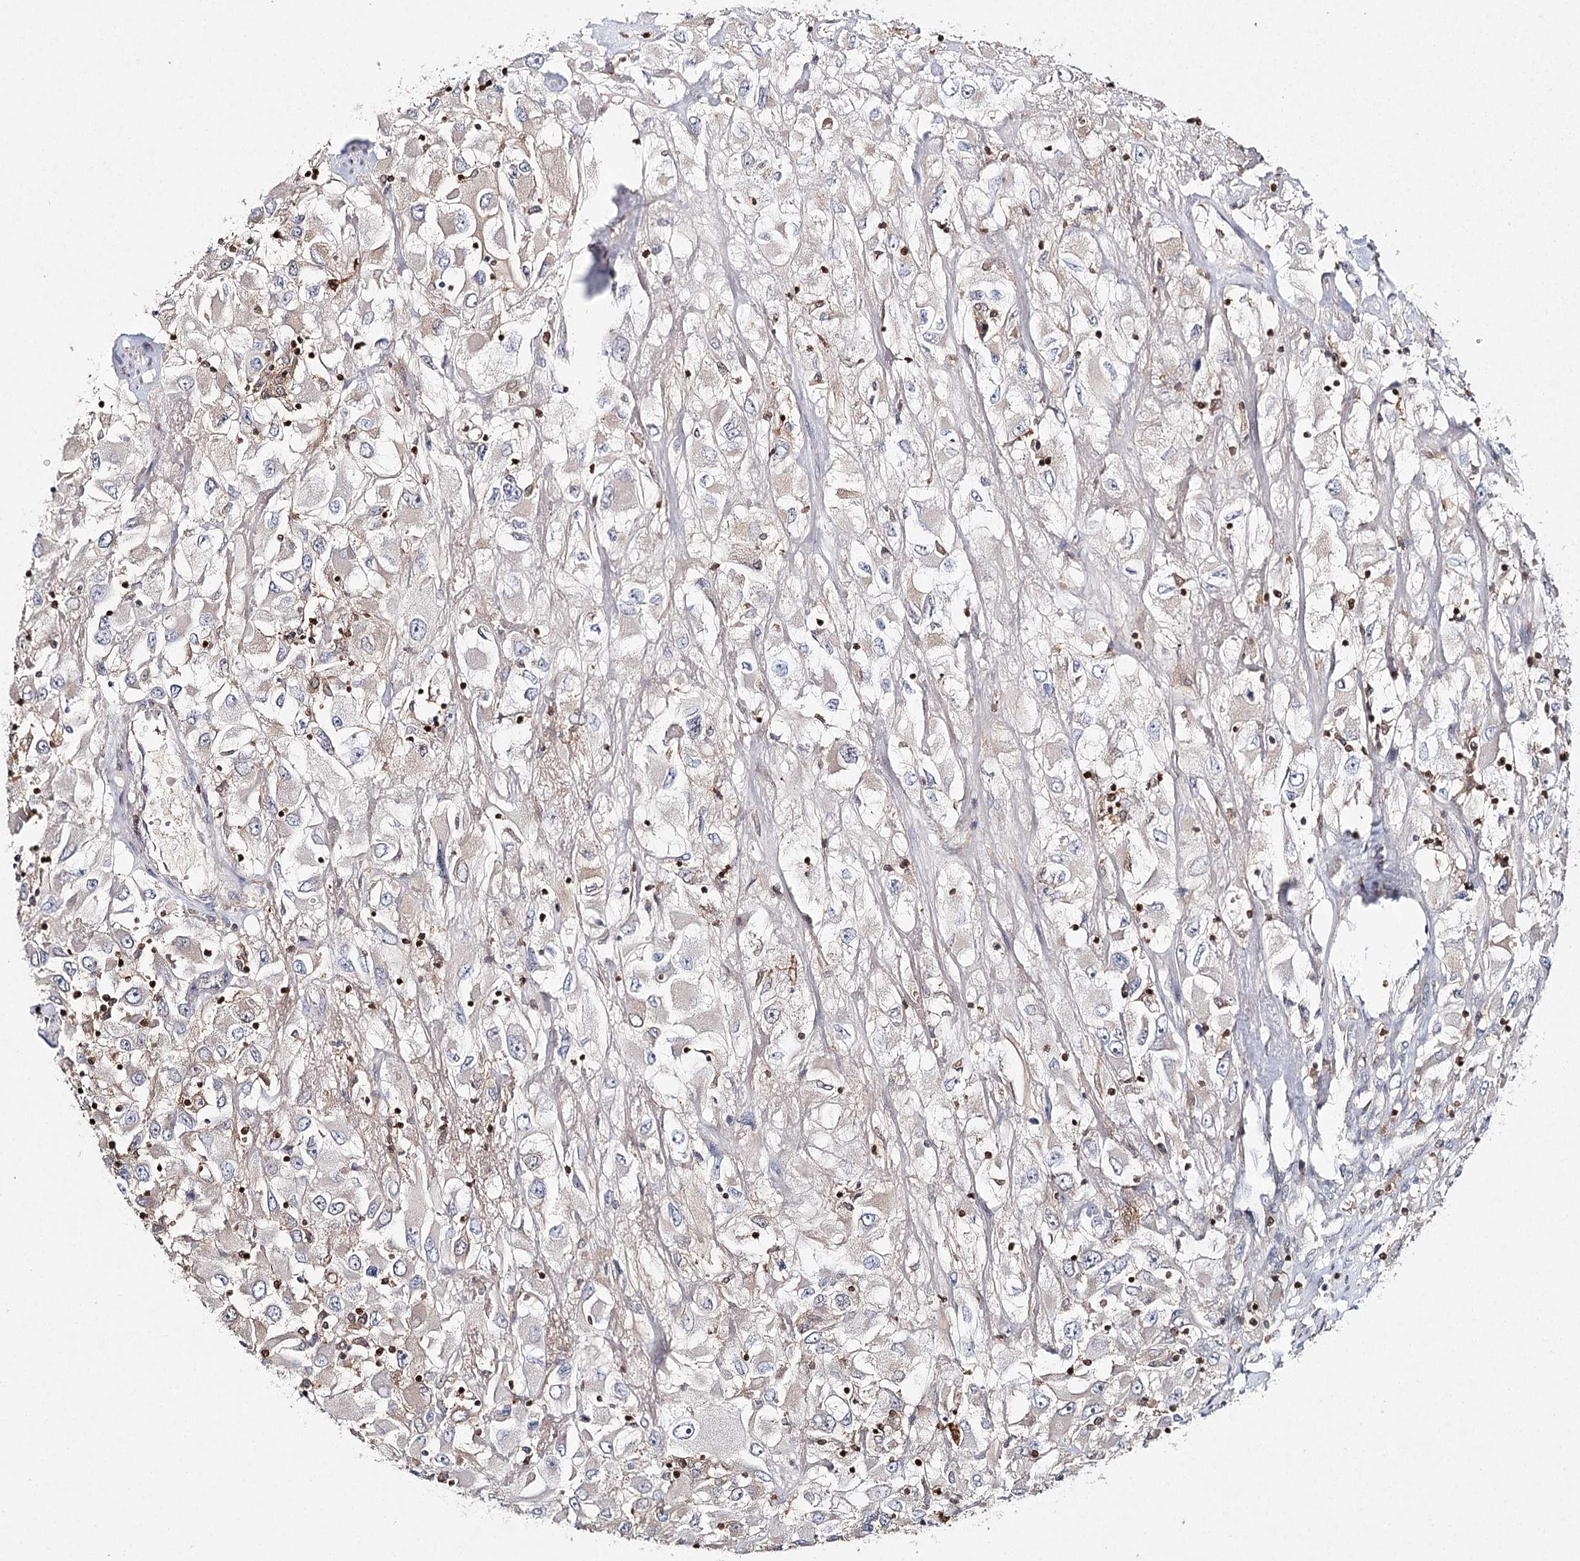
{"staining": {"intensity": "negative", "quantity": "none", "location": "none"}, "tissue": "renal cancer", "cell_type": "Tumor cells", "image_type": "cancer", "snomed": [{"axis": "morphology", "description": "Adenocarcinoma, NOS"}, {"axis": "topography", "description": "Kidney"}], "caption": "There is no significant staining in tumor cells of renal cancer.", "gene": "SLC41A2", "patient": {"sex": "female", "age": 52}}